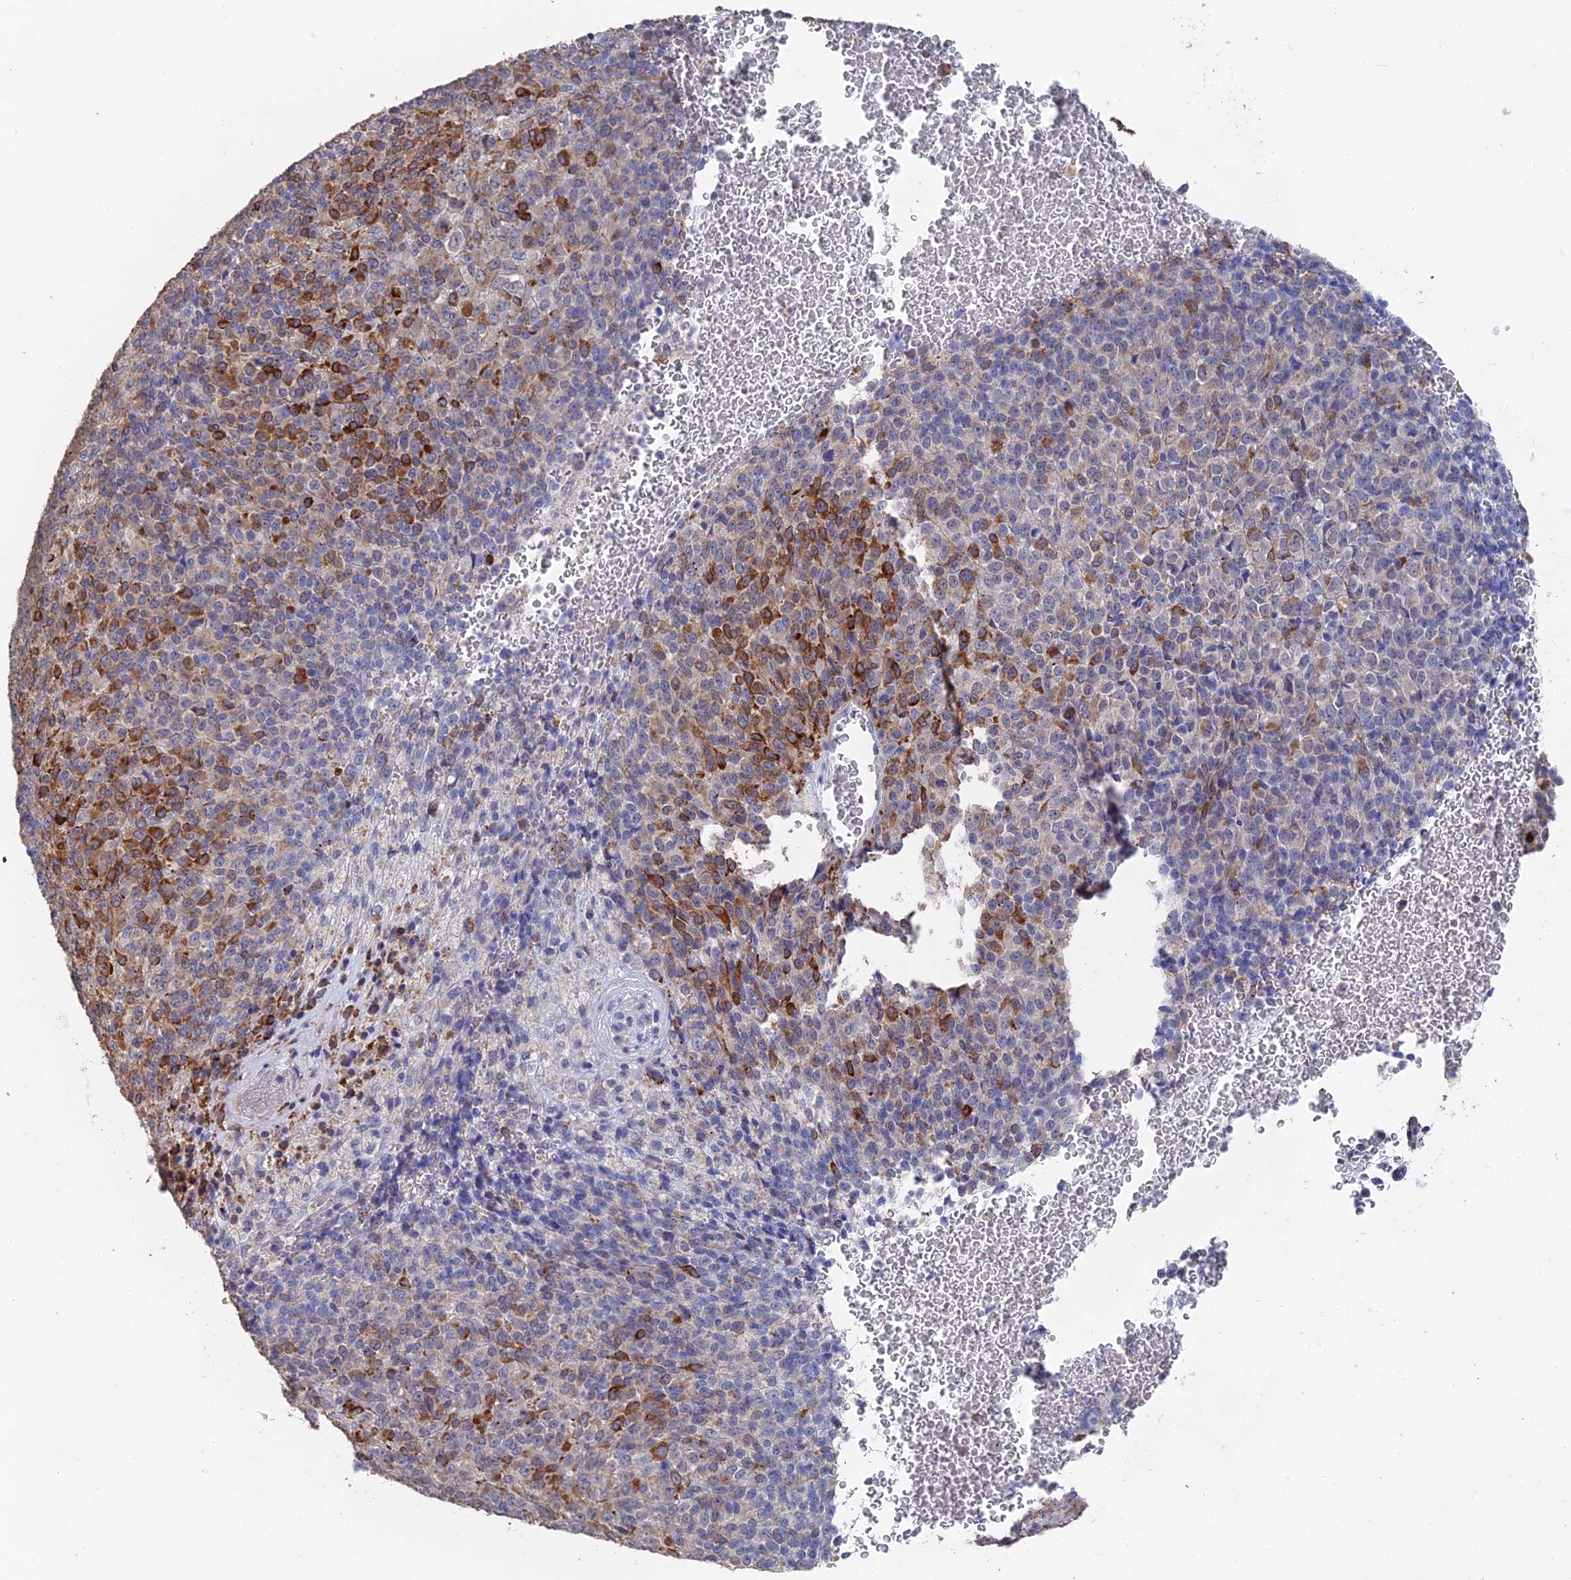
{"staining": {"intensity": "moderate", "quantity": "25%-75%", "location": "cytoplasmic/membranous"}, "tissue": "melanoma", "cell_type": "Tumor cells", "image_type": "cancer", "snomed": [{"axis": "morphology", "description": "Malignant melanoma, Metastatic site"}, {"axis": "topography", "description": "Brain"}], "caption": "Melanoma tissue reveals moderate cytoplasmic/membranous staining in about 25%-75% of tumor cells", "gene": "SEMG2", "patient": {"sex": "female", "age": 56}}